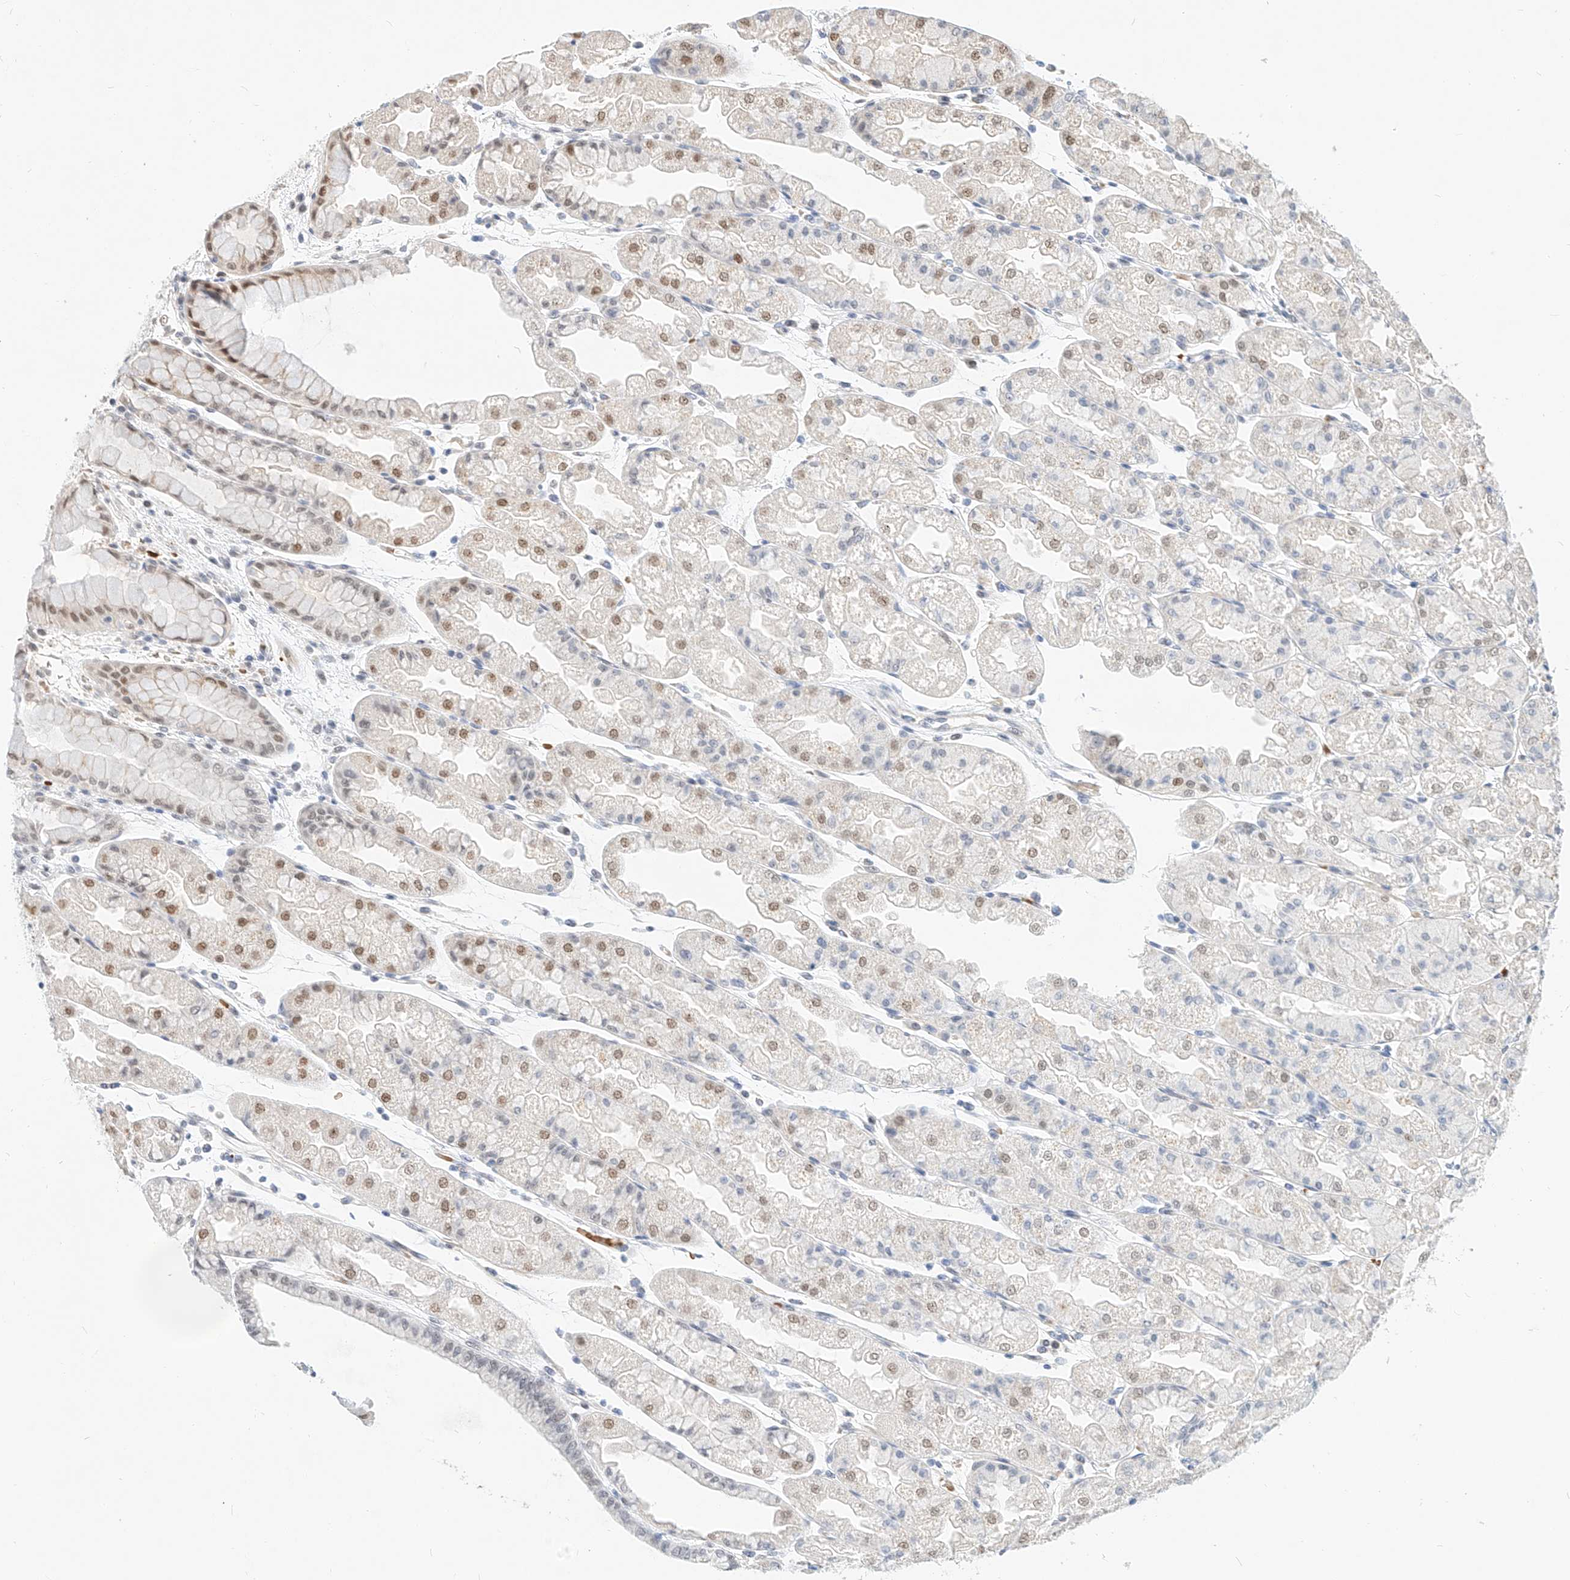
{"staining": {"intensity": "moderate", "quantity": "25%-75%", "location": "nuclear"}, "tissue": "stomach", "cell_type": "Glandular cells", "image_type": "normal", "snomed": [{"axis": "morphology", "description": "Normal tissue, NOS"}, {"axis": "topography", "description": "Stomach, upper"}], "caption": "Immunohistochemistry (DAB (3,3'-diaminobenzidine)) staining of unremarkable human stomach shows moderate nuclear protein positivity in about 25%-75% of glandular cells. (DAB = brown stain, brightfield microscopy at high magnification).", "gene": "CBX8", "patient": {"sex": "male", "age": 47}}